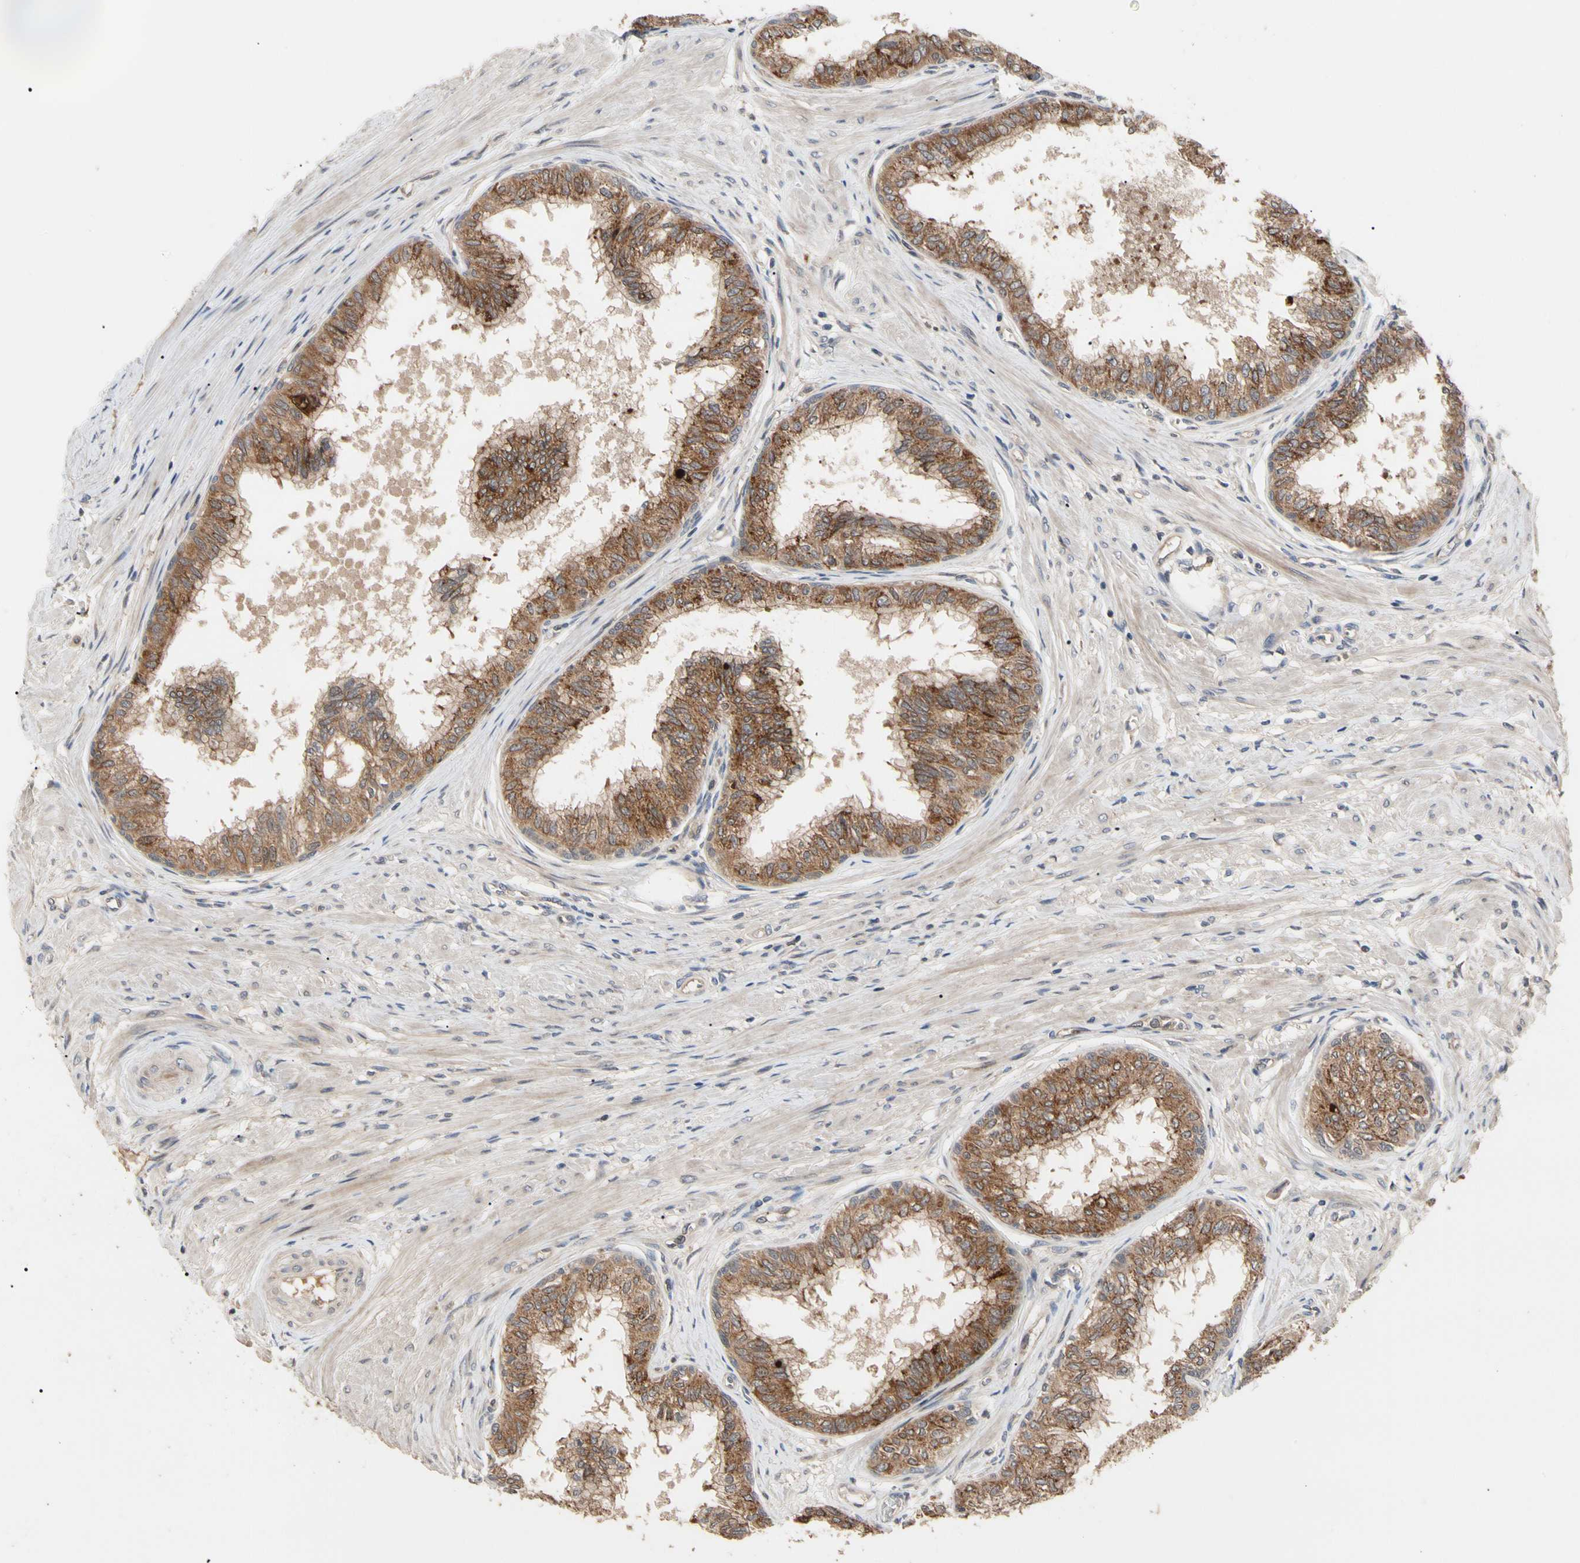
{"staining": {"intensity": "strong", "quantity": ">75%", "location": "cytoplasmic/membranous"}, "tissue": "prostate", "cell_type": "Glandular cells", "image_type": "normal", "snomed": [{"axis": "morphology", "description": "Normal tissue, NOS"}, {"axis": "topography", "description": "Prostate"}, {"axis": "topography", "description": "Seminal veicle"}], "caption": "DAB immunohistochemical staining of benign human prostate exhibits strong cytoplasmic/membranous protein staining in approximately >75% of glandular cells.", "gene": "CYTIP", "patient": {"sex": "male", "age": 60}}